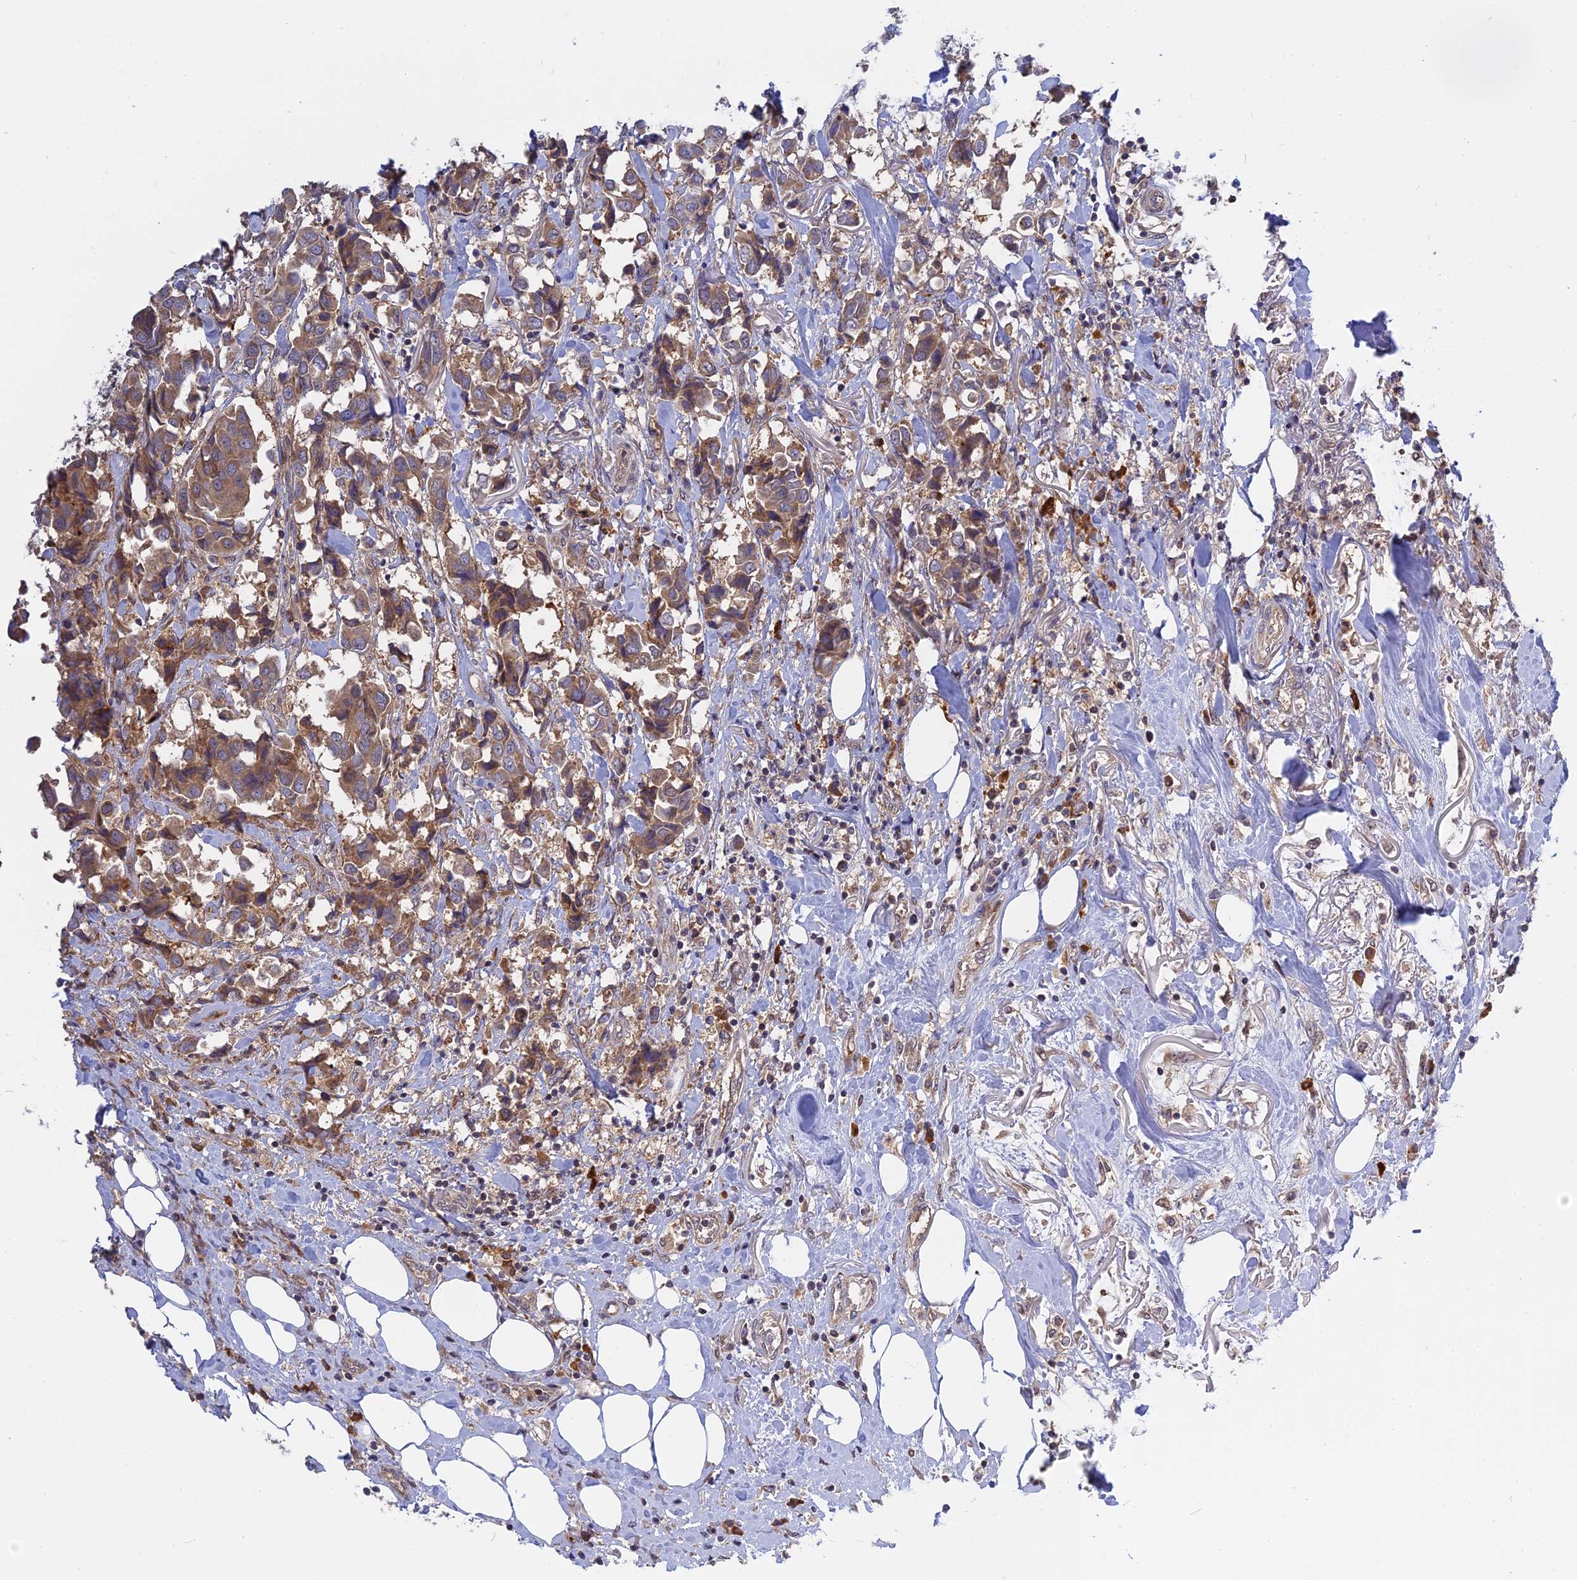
{"staining": {"intensity": "moderate", "quantity": ">75%", "location": "cytoplasmic/membranous"}, "tissue": "breast cancer", "cell_type": "Tumor cells", "image_type": "cancer", "snomed": [{"axis": "morphology", "description": "Duct carcinoma"}, {"axis": "topography", "description": "Breast"}], "caption": "High-magnification brightfield microscopy of breast infiltrating ductal carcinoma stained with DAB (3,3'-diaminobenzidine) (brown) and counterstained with hematoxylin (blue). tumor cells exhibit moderate cytoplasmic/membranous expression is seen in about>75% of cells.", "gene": "IL21R", "patient": {"sex": "female", "age": 80}}